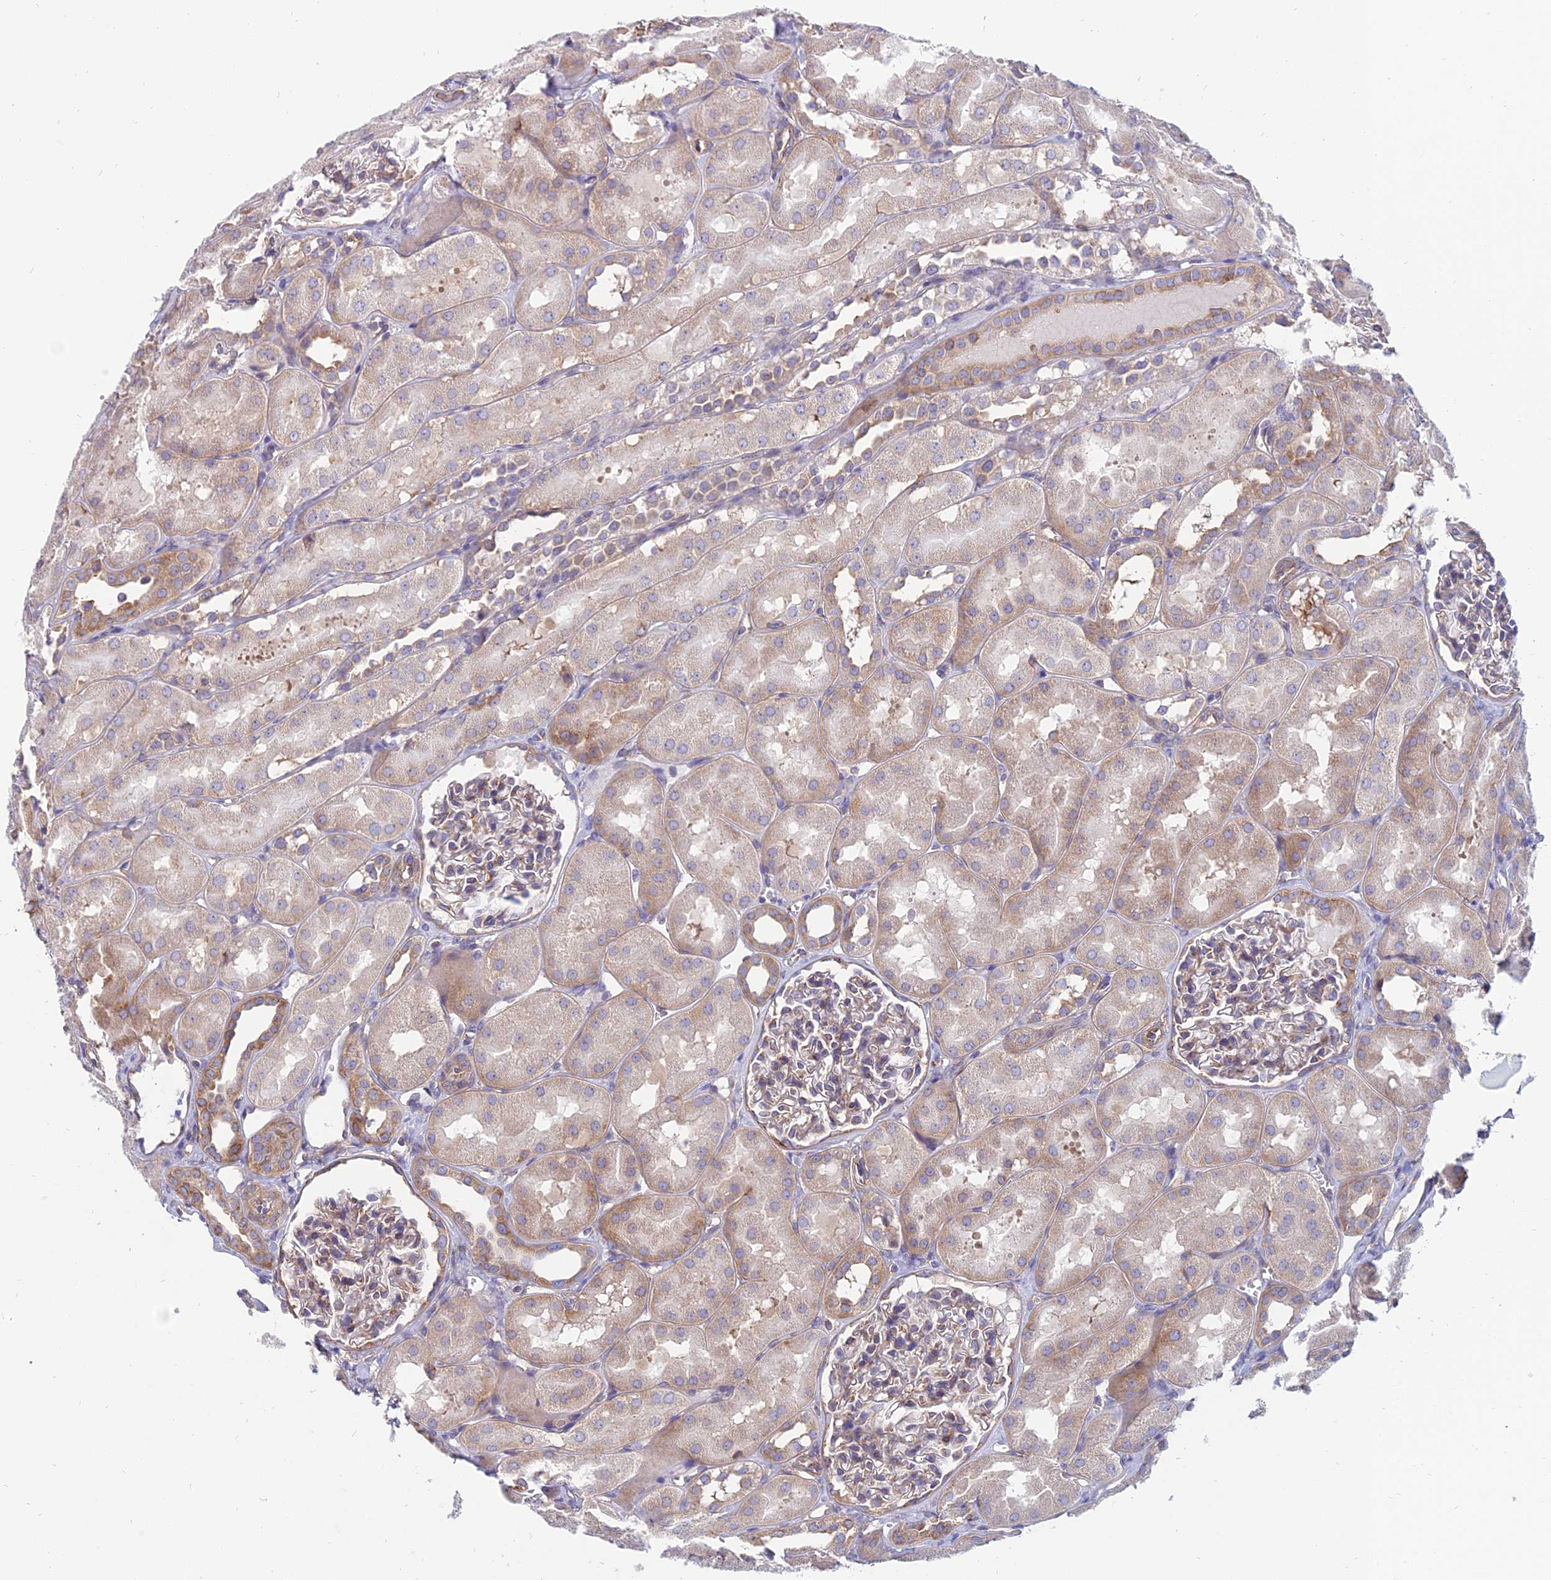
{"staining": {"intensity": "moderate", "quantity": "25%-75%", "location": "cytoplasmic/membranous"}, "tissue": "kidney", "cell_type": "Cells in glomeruli", "image_type": "normal", "snomed": [{"axis": "morphology", "description": "Normal tissue, NOS"}, {"axis": "topography", "description": "Kidney"}, {"axis": "topography", "description": "Urinary bladder"}], "caption": "Protein expression analysis of benign kidney exhibits moderate cytoplasmic/membranous staining in approximately 25%-75% of cells in glomeruli.", "gene": "TXLNA", "patient": {"sex": "male", "age": 16}}